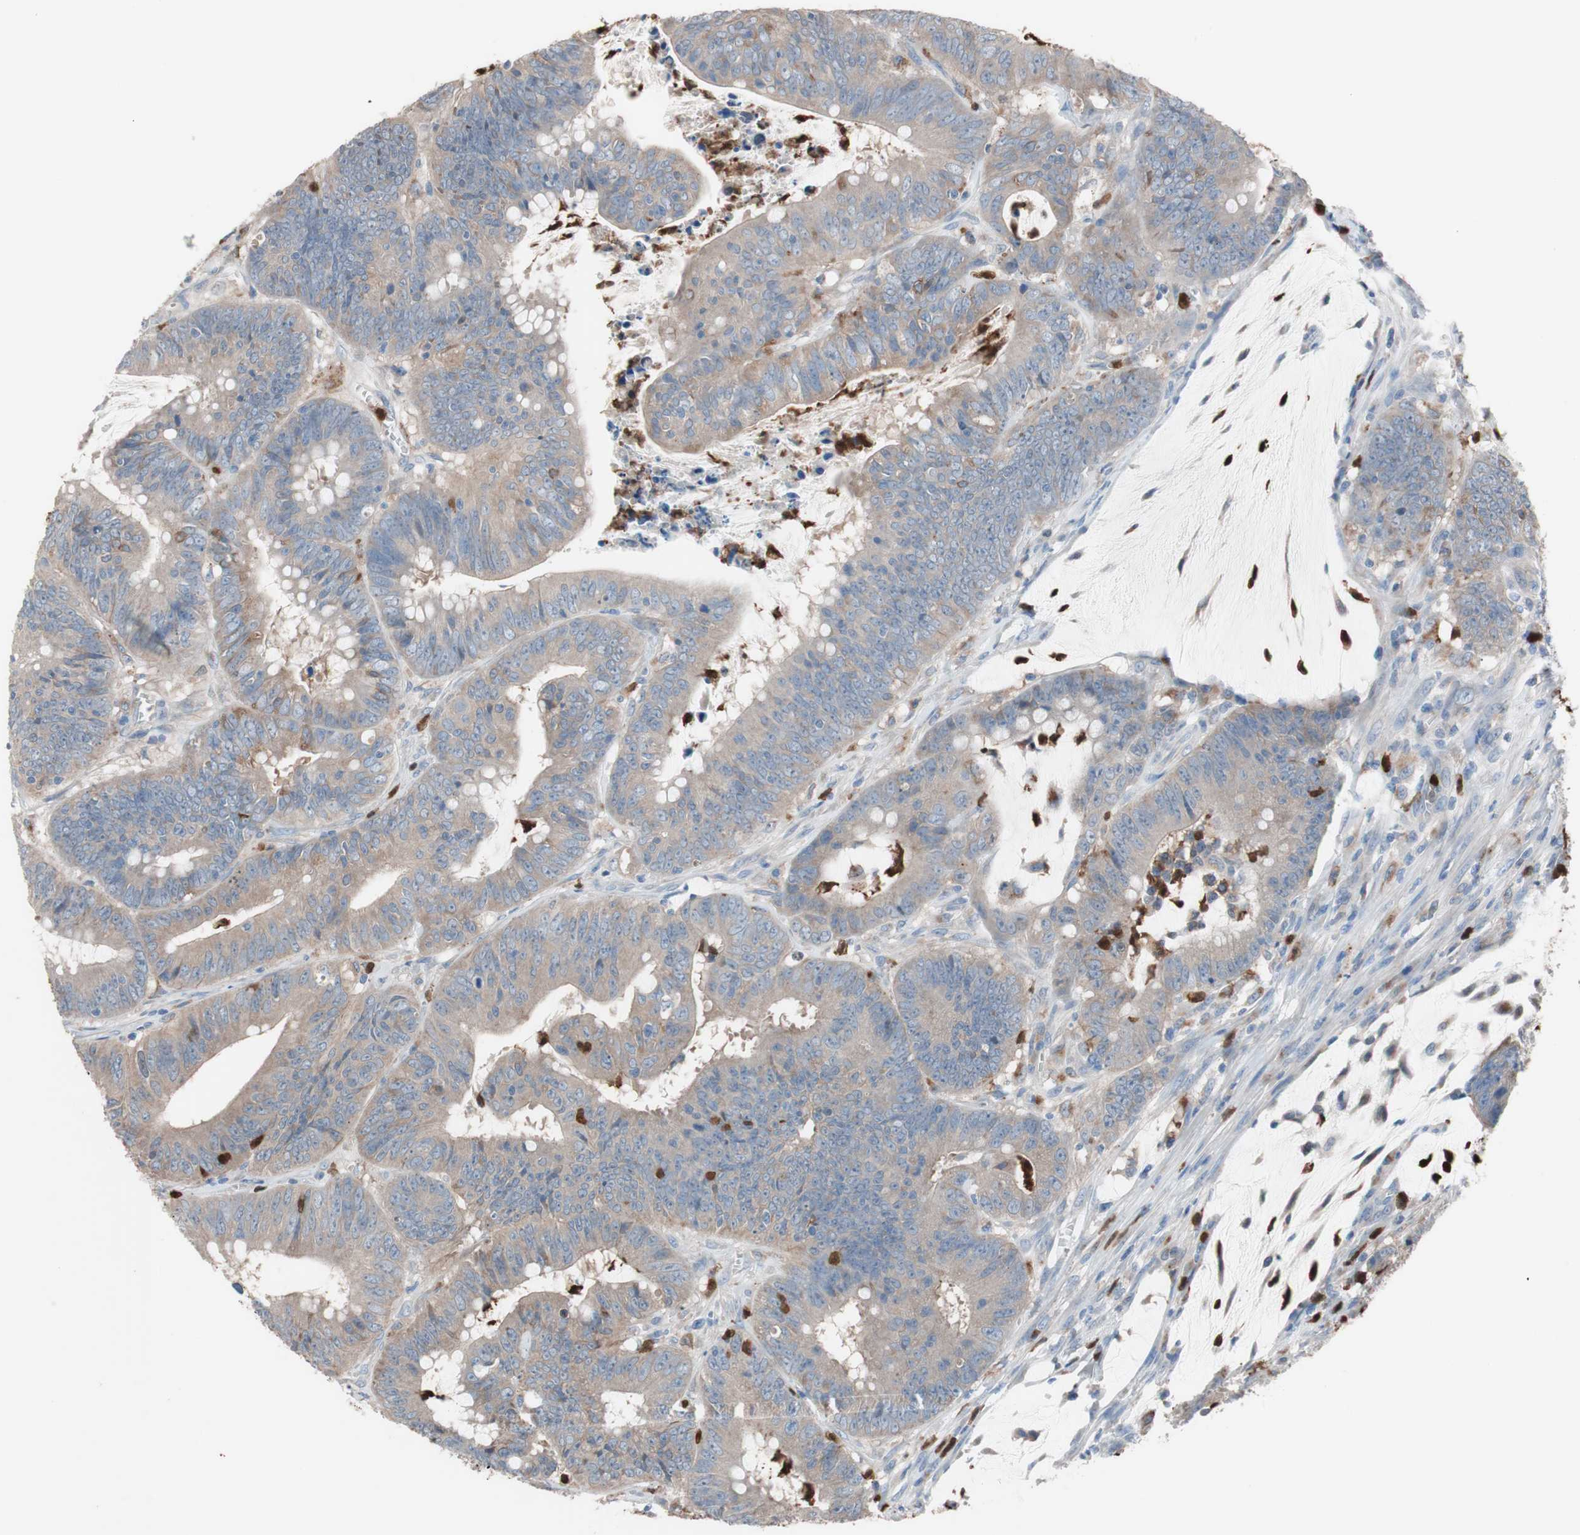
{"staining": {"intensity": "weak", "quantity": ">75%", "location": "cytoplasmic/membranous"}, "tissue": "colorectal cancer", "cell_type": "Tumor cells", "image_type": "cancer", "snomed": [{"axis": "morphology", "description": "Adenocarcinoma, NOS"}, {"axis": "topography", "description": "Colon"}], "caption": "This is a micrograph of immunohistochemistry staining of adenocarcinoma (colorectal), which shows weak expression in the cytoplasmic/membranous of tumor cells.", "gene": "CLEC4D", "patient": {"sex": "male", "age": 45}}